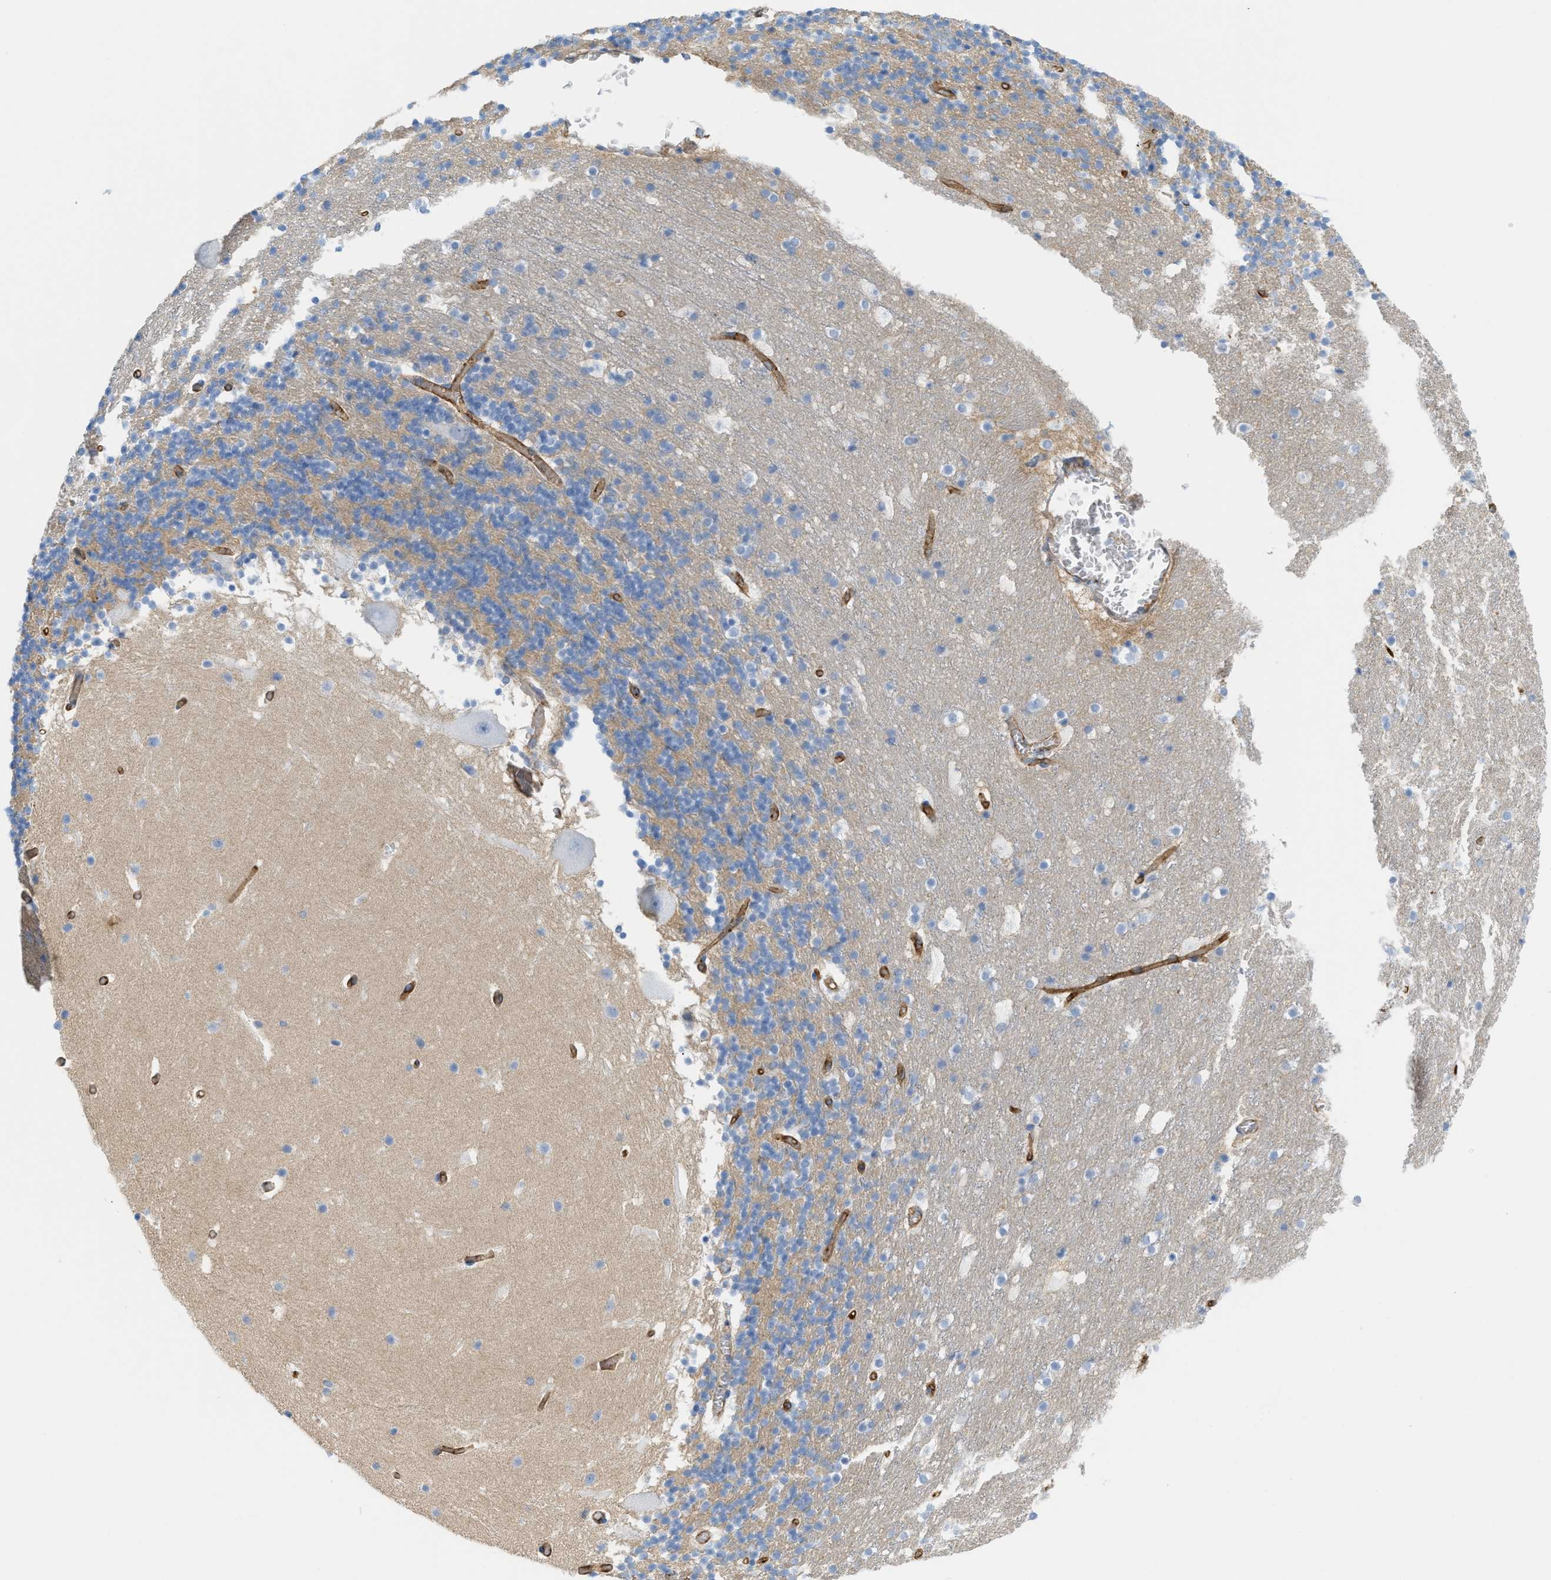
{"staining": {"intensity": "negative", "quantity": "none", "location": "none"}, "tissue": "cerebellum", "cell_type": "Cells in granular layer", "image_type": "normal", "snomed": [{"axis": "morphology", "description": "Normal tissue, NOS"}, {"axis": "topography", "description": "Cerebellum"}], "caption": "High power microscopy micrograph of an IHC image of benign cerebellum, revealing no significant expression in cells in granular layer.", "gene": "SLC3A2", "patient": {"sex": "male", "age": 45}}